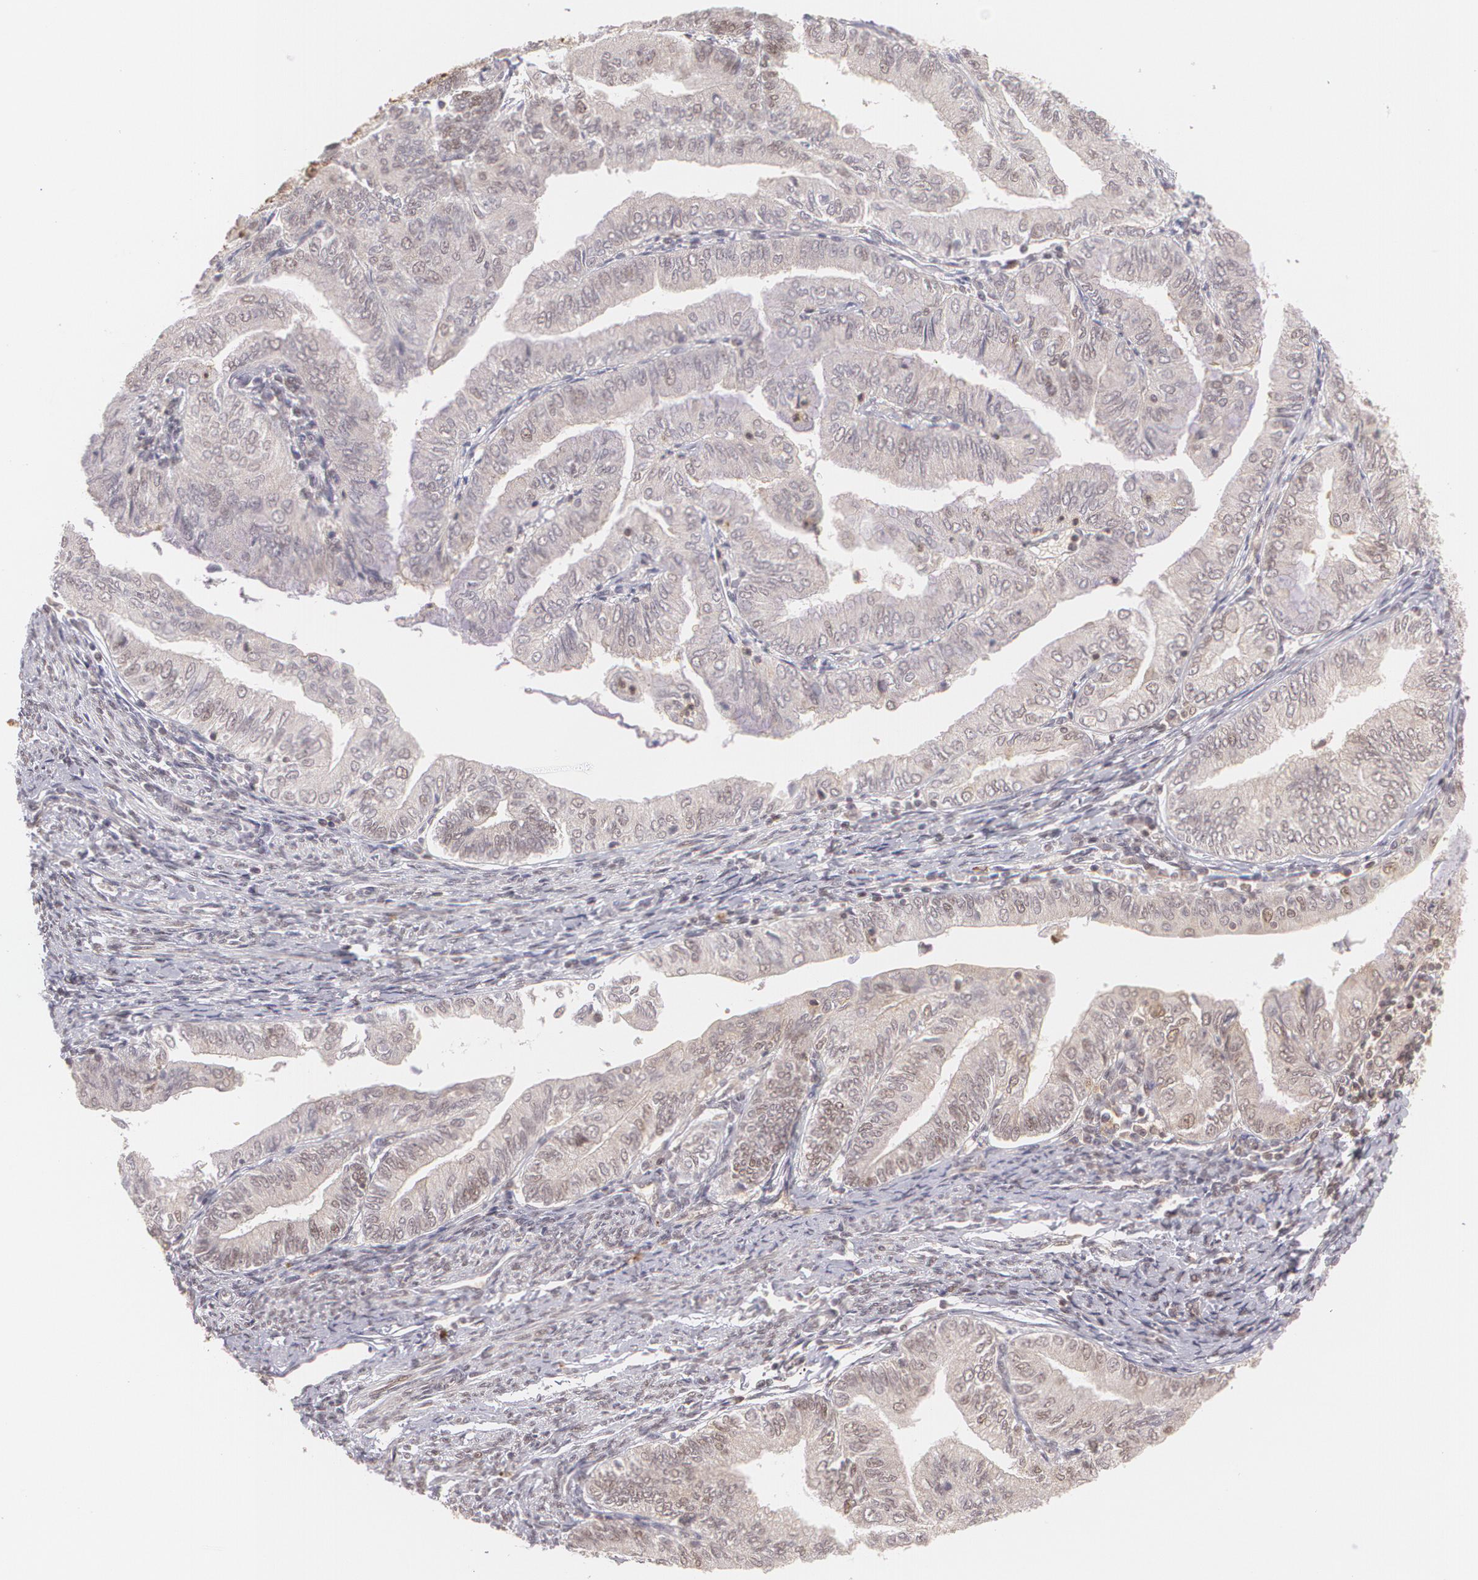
{"staining": {"intensity": "weak", "quantity": "<25%", "location": "cytoplasmic/membranous"}, "tissue": "endometrial cancer", "cell_type": "Tumor cells", "image_type": "cancer", "snomed": [{"axis": "morphology", "description": "Adenocarcinoma, NOS"}, {"axis": "topography", "description": "Endometrium"}], "caption": "Adenocarcinoma (endometrial) was stained to show a protein in brown. There is no significant expression in tumor cells. Nuclei are stained in blue.", "gene": "CUL2", "patient": {"sex": "female", "age": 66}}